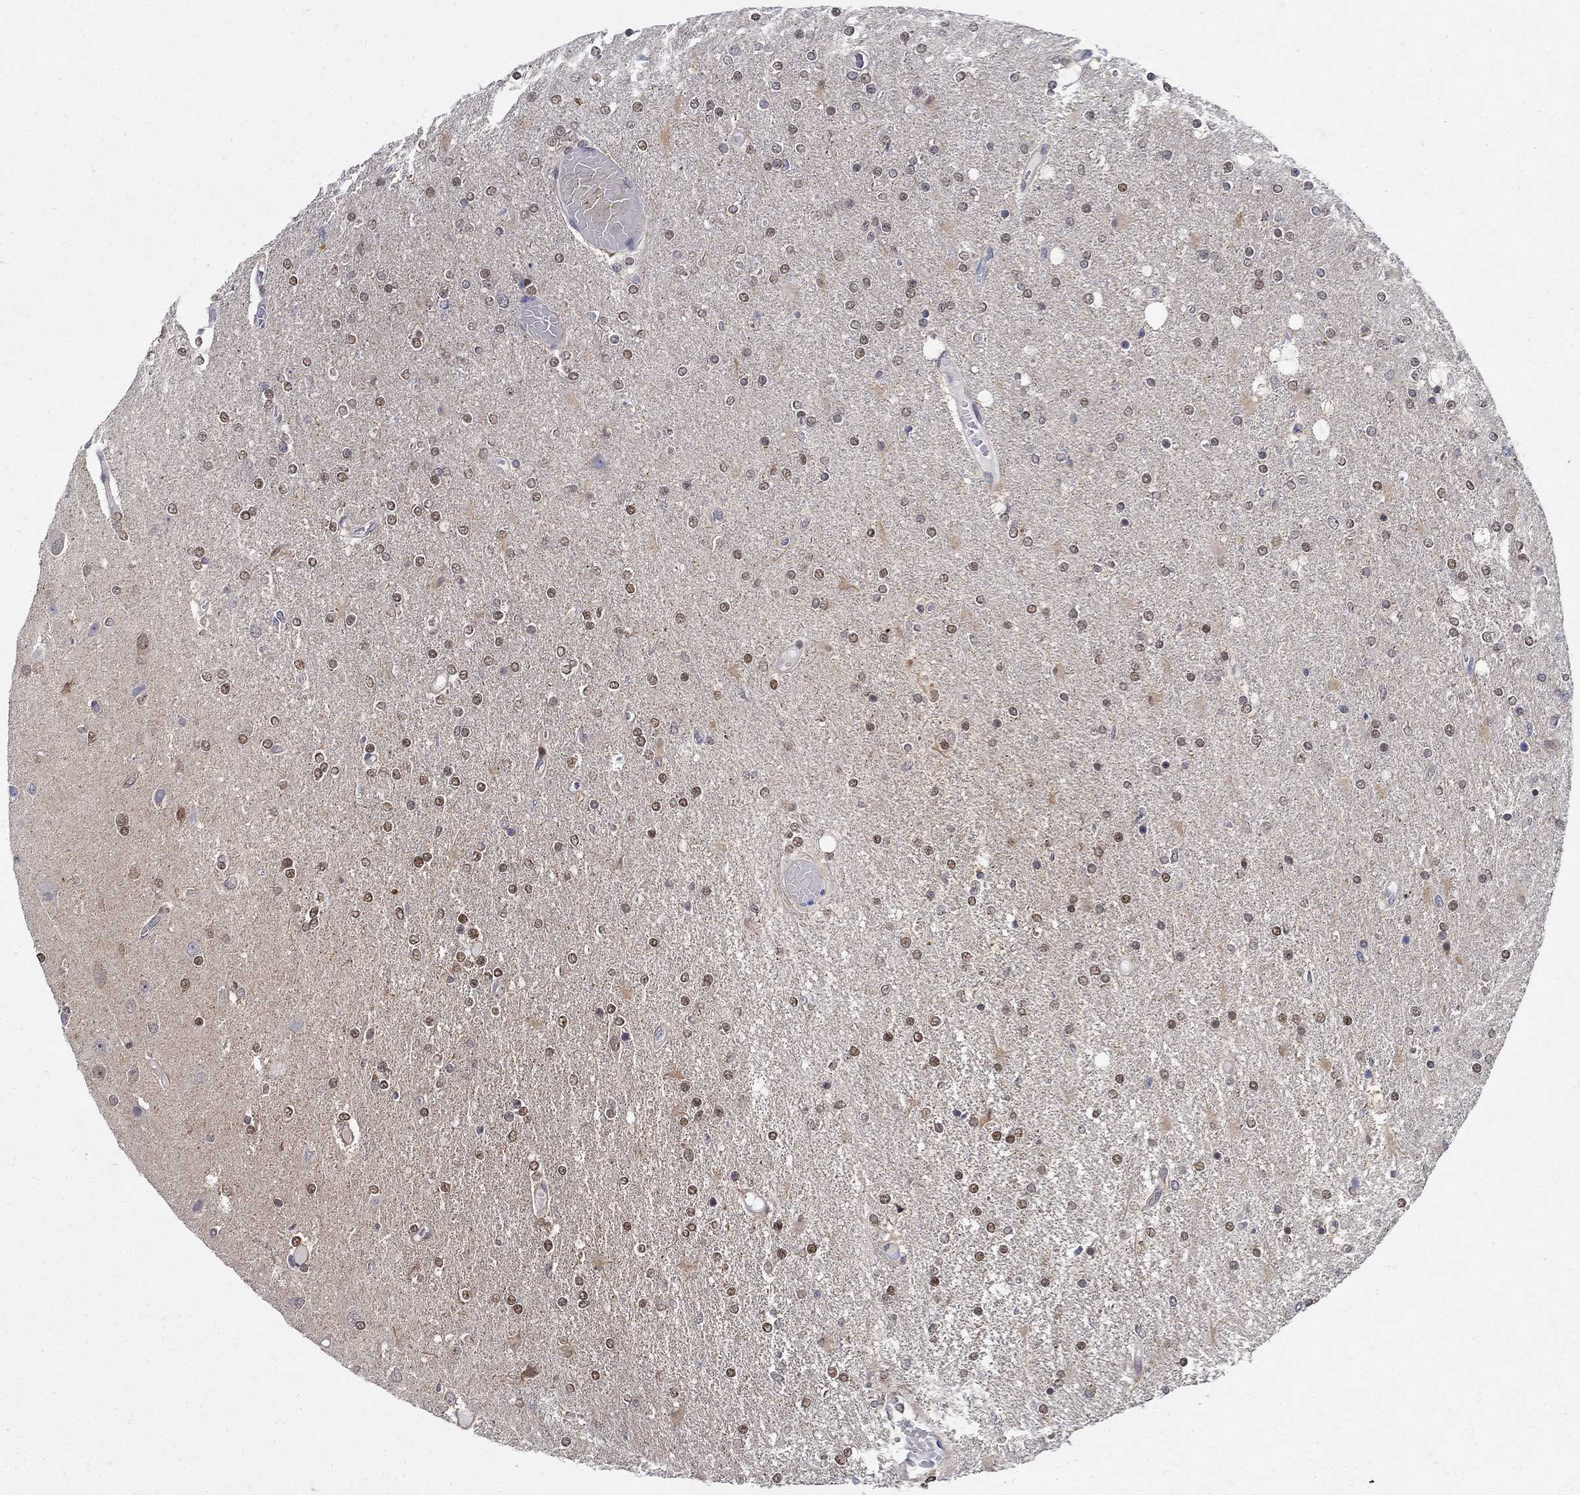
{"staining": {"intensity": "strong", "quantity": "<25%", "location": "nuclear"}, "tissue": "glioma", "cell_type": "Tumor cells", "image_type": "cancer", "snomed": [{"axis": "morphology", "description": "Glioma, malignant, High grade"}, {"axis": "topography", "description": "Cerebral cortex"}], "caption": "Malignant glioma (high-grade) was stained to show a protein in brown. There is medium levels of strong nuclear staining in approximately <25% of tumor cells.", "gene": "ZNF594", "patient": {"sex": "male", "age": 70}}